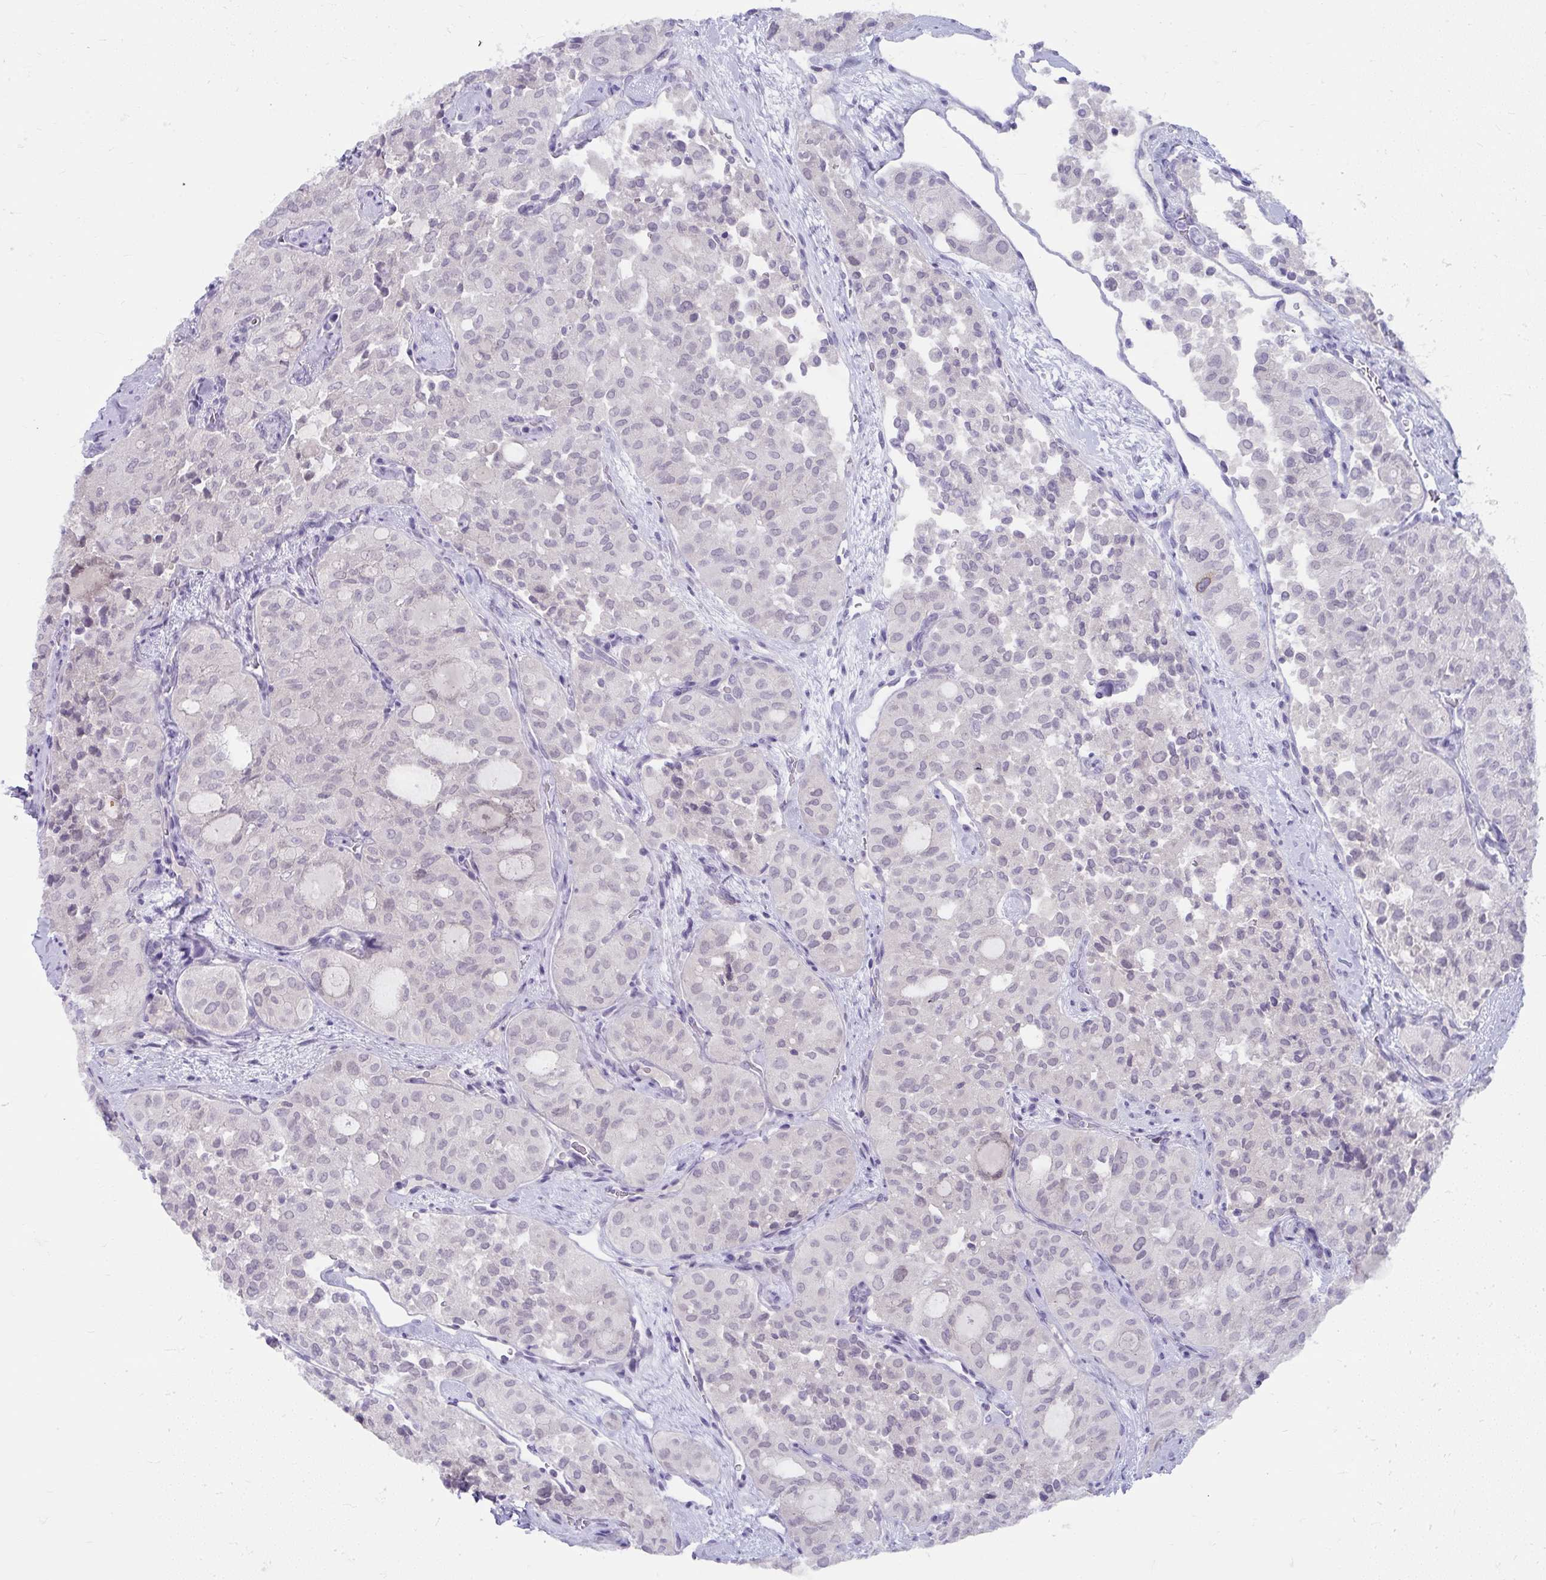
{"staining": {"intensity": "negative", "quantity": "none", "location": "none"}, "tissue": "thyroid cancer", "cell_type": "Tumor cells", "image_type": "cancer", "snomed": [{"axis": "morphology", "description": "Follicular adenoma carcinoma, NOS"}, {"axis": "topography", "description": "Thyroid gland"}], "caption": "The IHC image has no significant positivity in tumor cells of thyroid cancer (follicular adenoma carcinoma) tissue.", "gene": "UGT3A2", "patient": {"sex": "male", "age": 75}}